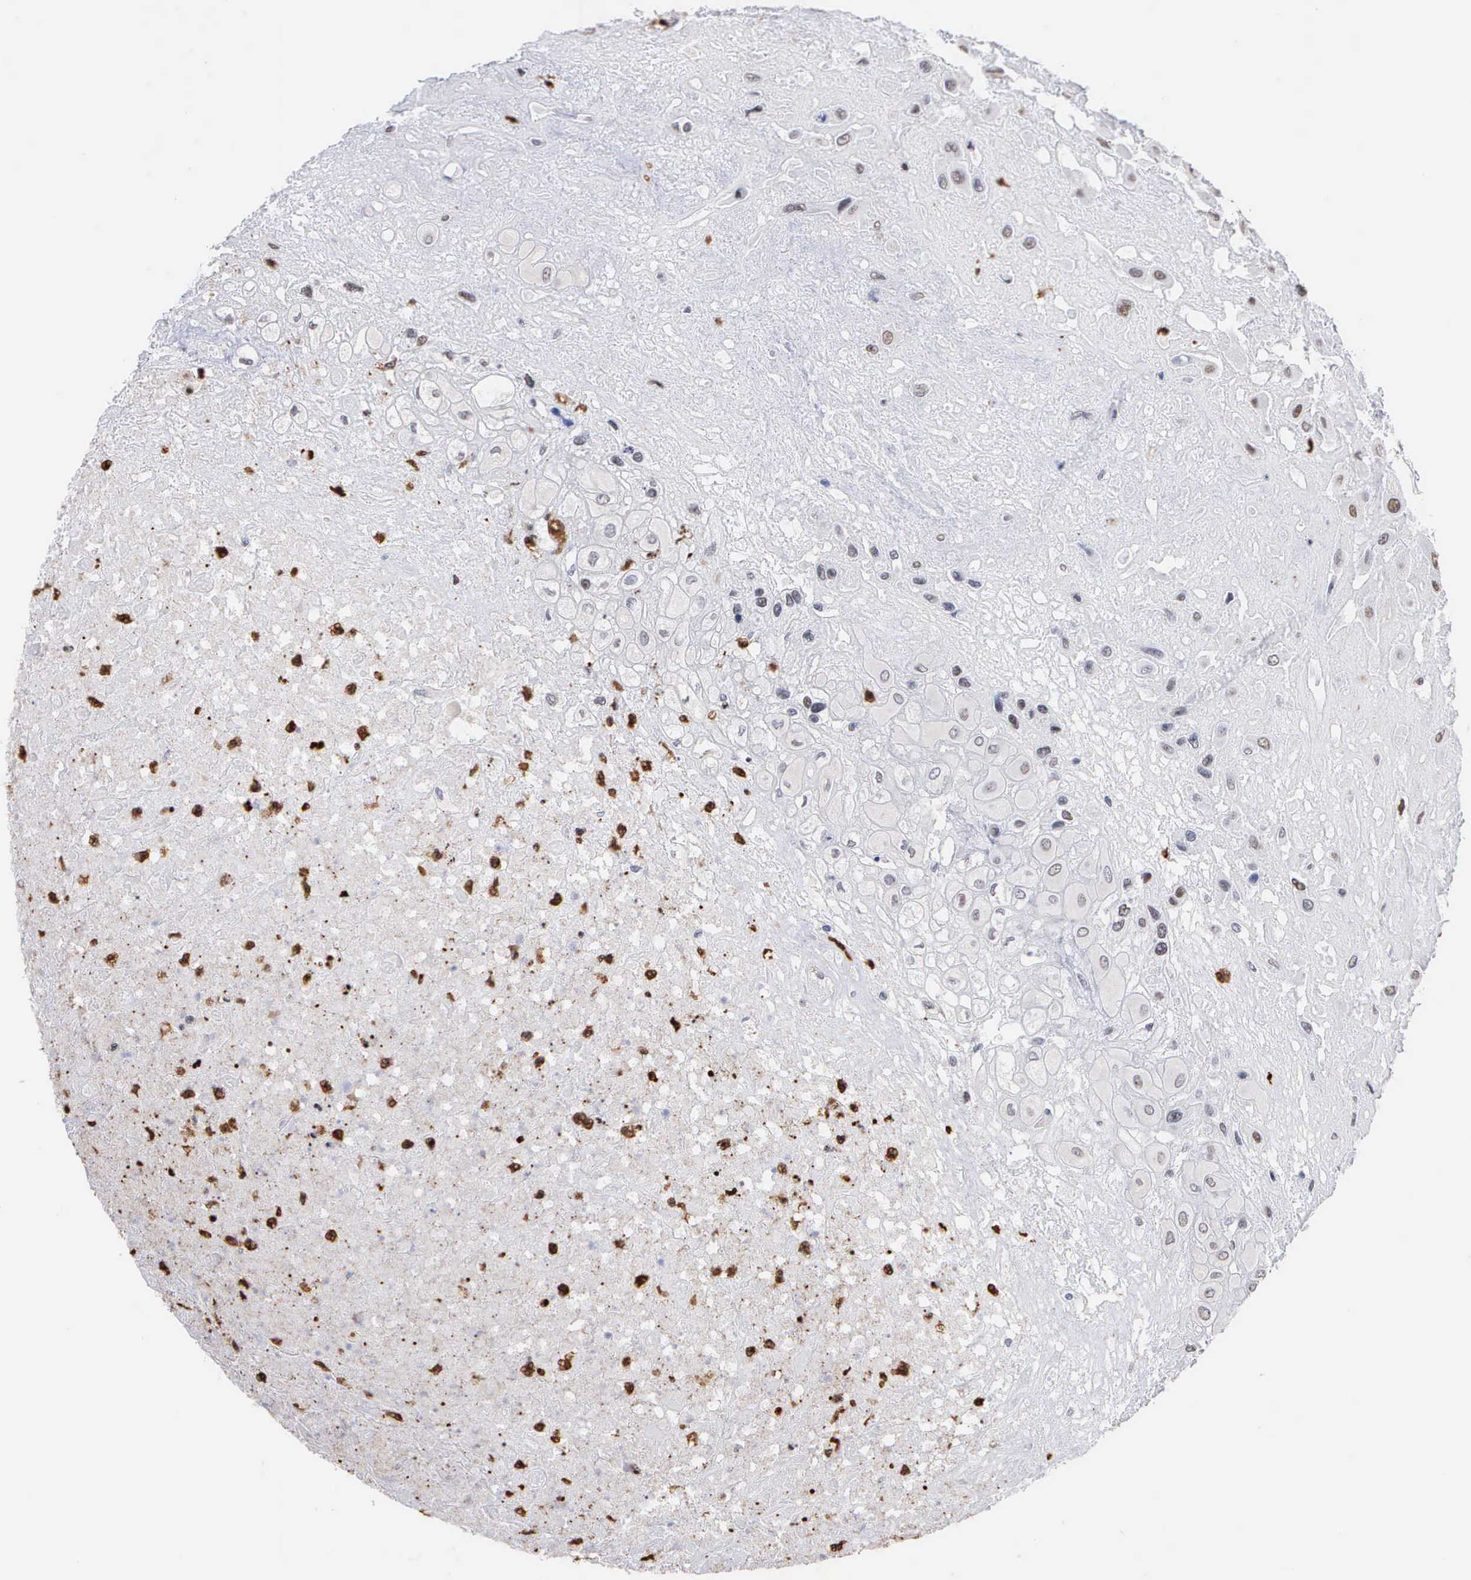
{"staining": {"intensity": "negative", "quantity": "none", "location": "none"}, "tissue": "placenta", "cell_type": "Decidual cells", "image_type": "normal", "snomed": [{"axis": "morphology", "description": "Normal tissue, NOS"}, {"axis": "topography", "description": "Placenta"}], "caption": "DAB immunohistochemical staining of normal placenta reveals no significant staining in decidual cells.", "gene": "SPIN3", "patient": {"sex": "female", "age": 31}}